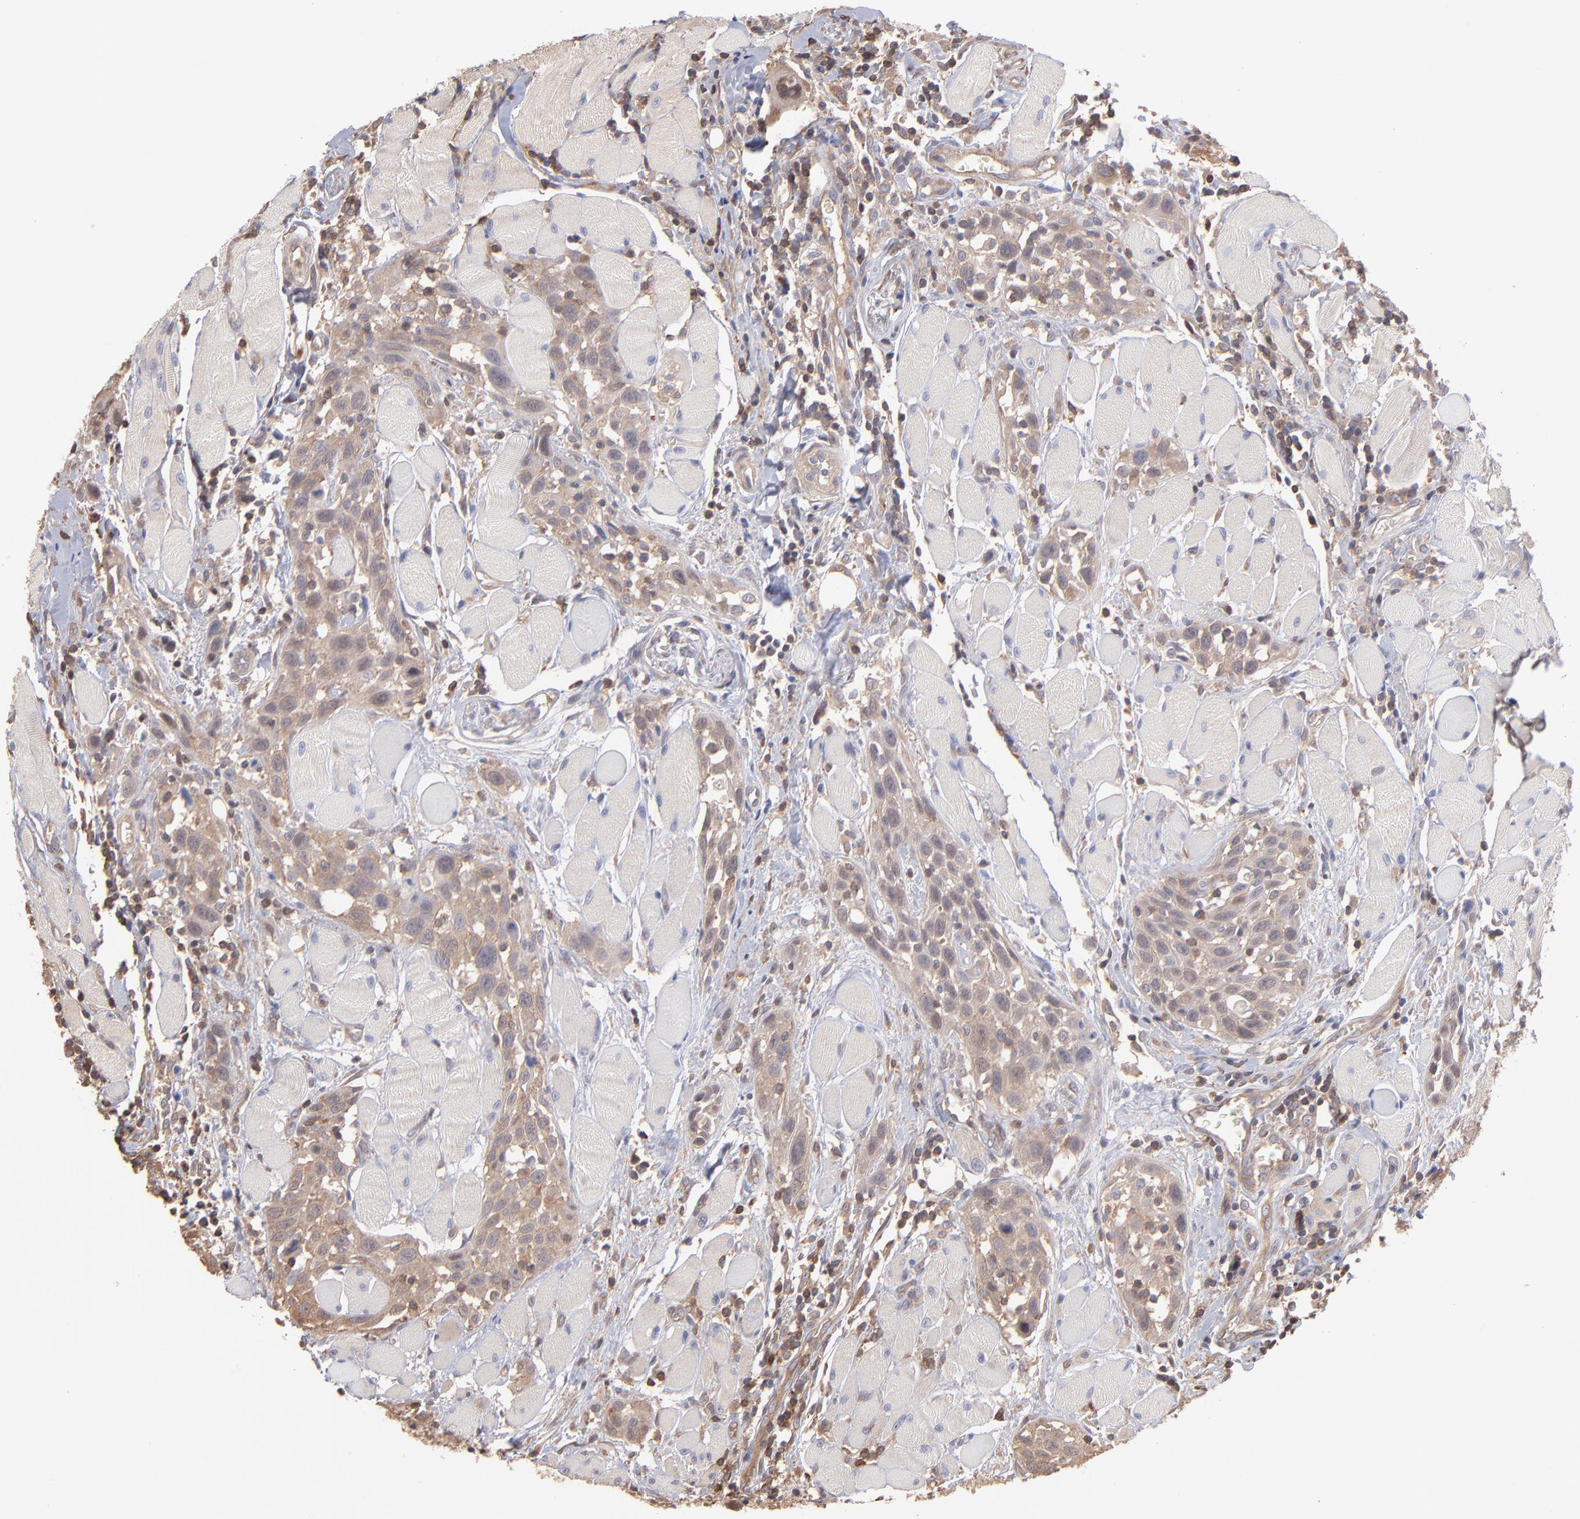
{"staining": {"intensity": "moderate", "quantity": ">75%", "location": "cytoplasmic/membranous"}, "tissue": "head and neck cancer", "cell_type": "Tumor cells", "image_type": "cancer", "snomed": [{"axis": "morphology", "description": "Squamous cell carcinoma, NOS"}, {"axis": "topography", "description": "Oral tissue"}, {"axis": "topography", "description": "Head-Neck"}], "caption": "The immunohistochemical stain highlights moderate cytoplasmic/membranous staining in tumor cells of head and neck cancer (squamous cell carcinoma) tissue.", "gene": "MAP2K2", "patient": {"sex": "female", "age": 50}}